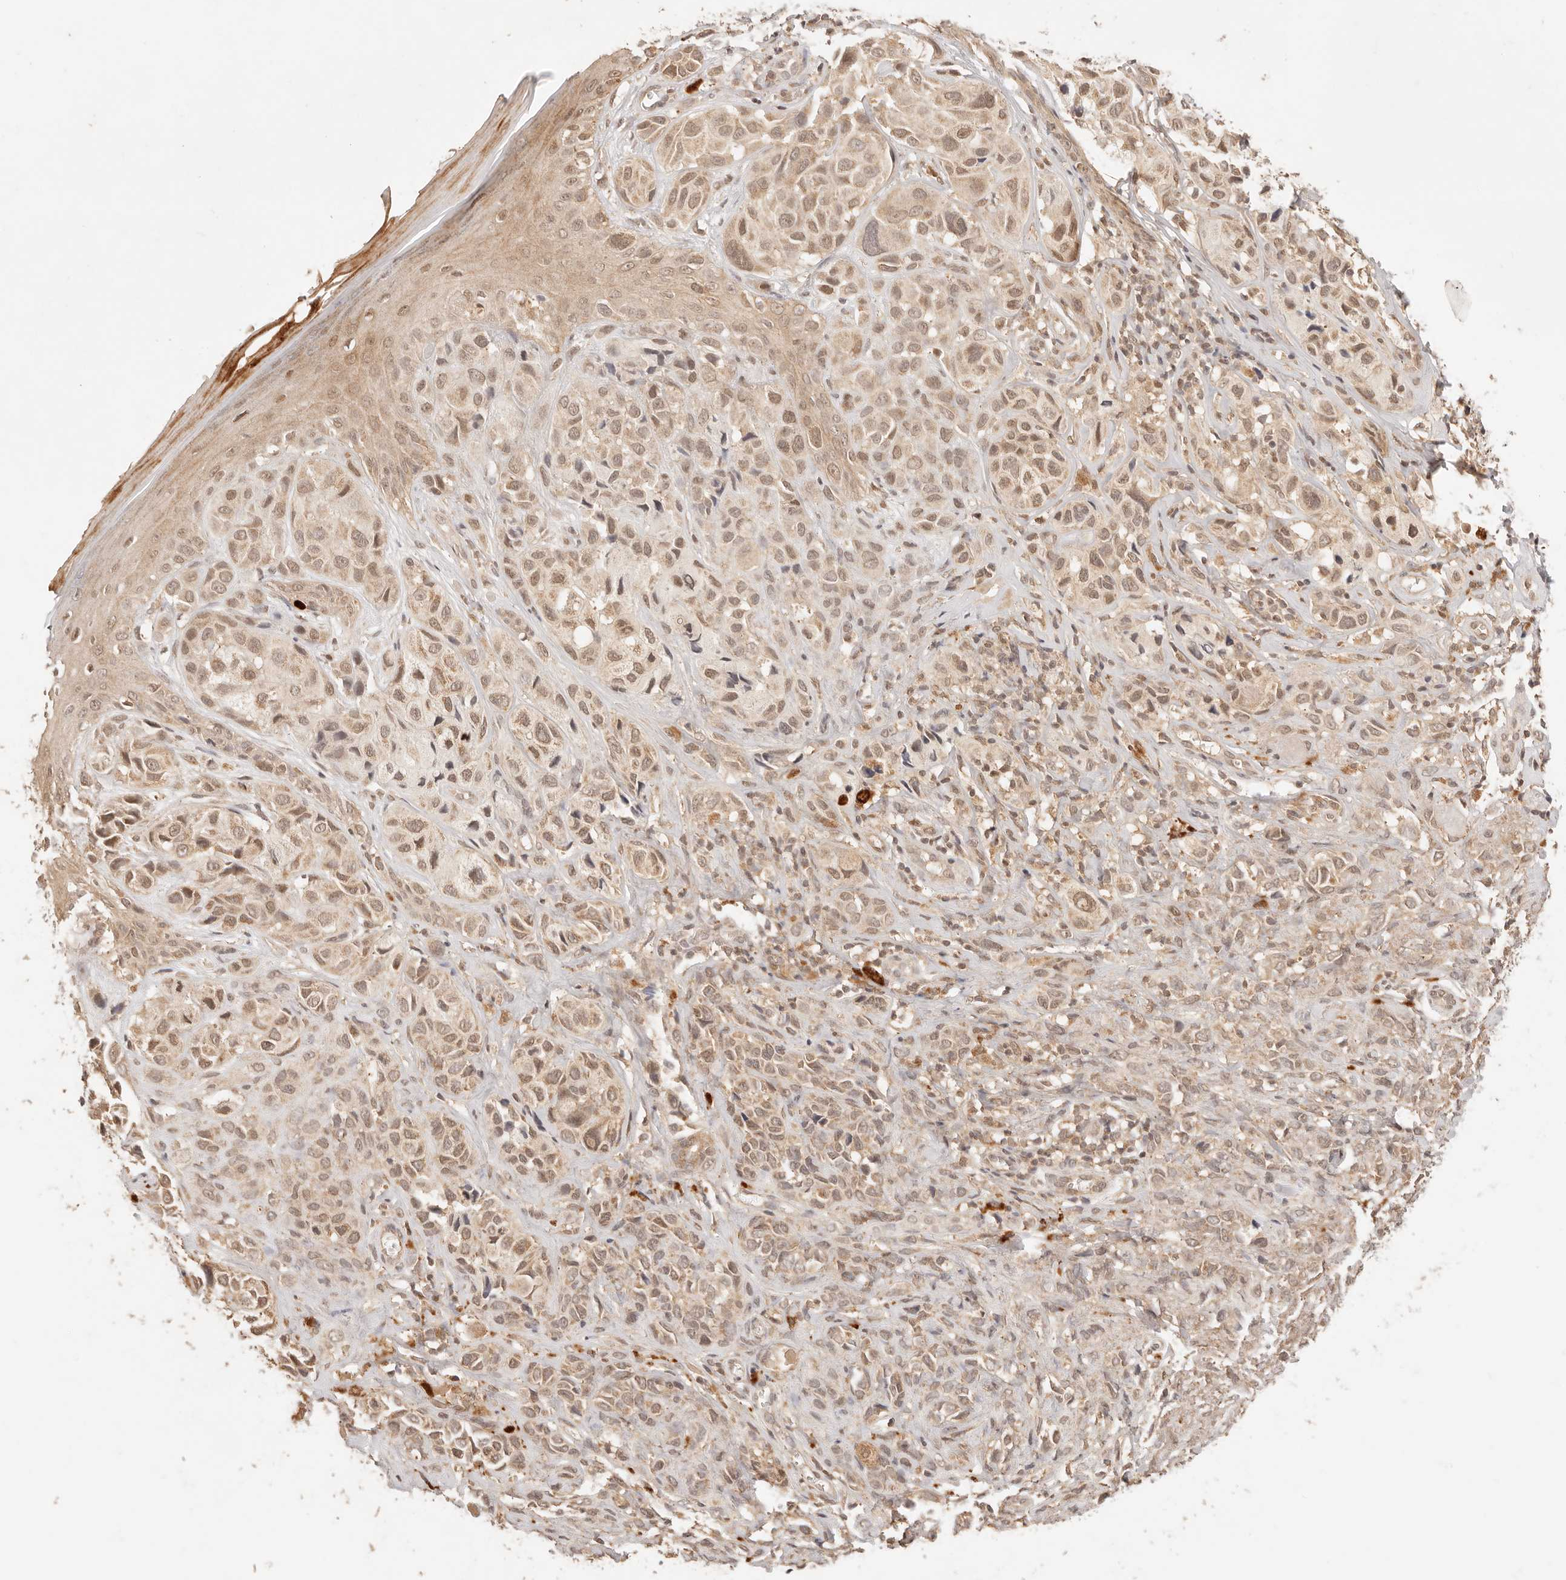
{"staining": {"intensity": "weak", "quantity": ">75%", "location": "cytoplasmic/membranous,nuclear"}, "tissue": "melanoma", "cell_type": "Tumor cells", "image_type": "cancer", "snomed": [{"axis": "morphology", "description": "Malignant melanoma, NOS"}, {"axis": "topography", "description": "Skin"}], "caption": "A histopathology image of malignant melanoma stained for a protein shows weak cytoplasmic/membranous and nuclear brown staining in tumor cells.", "gene": "TRIM11", "patient": {"sex": "female", "age": 58}}